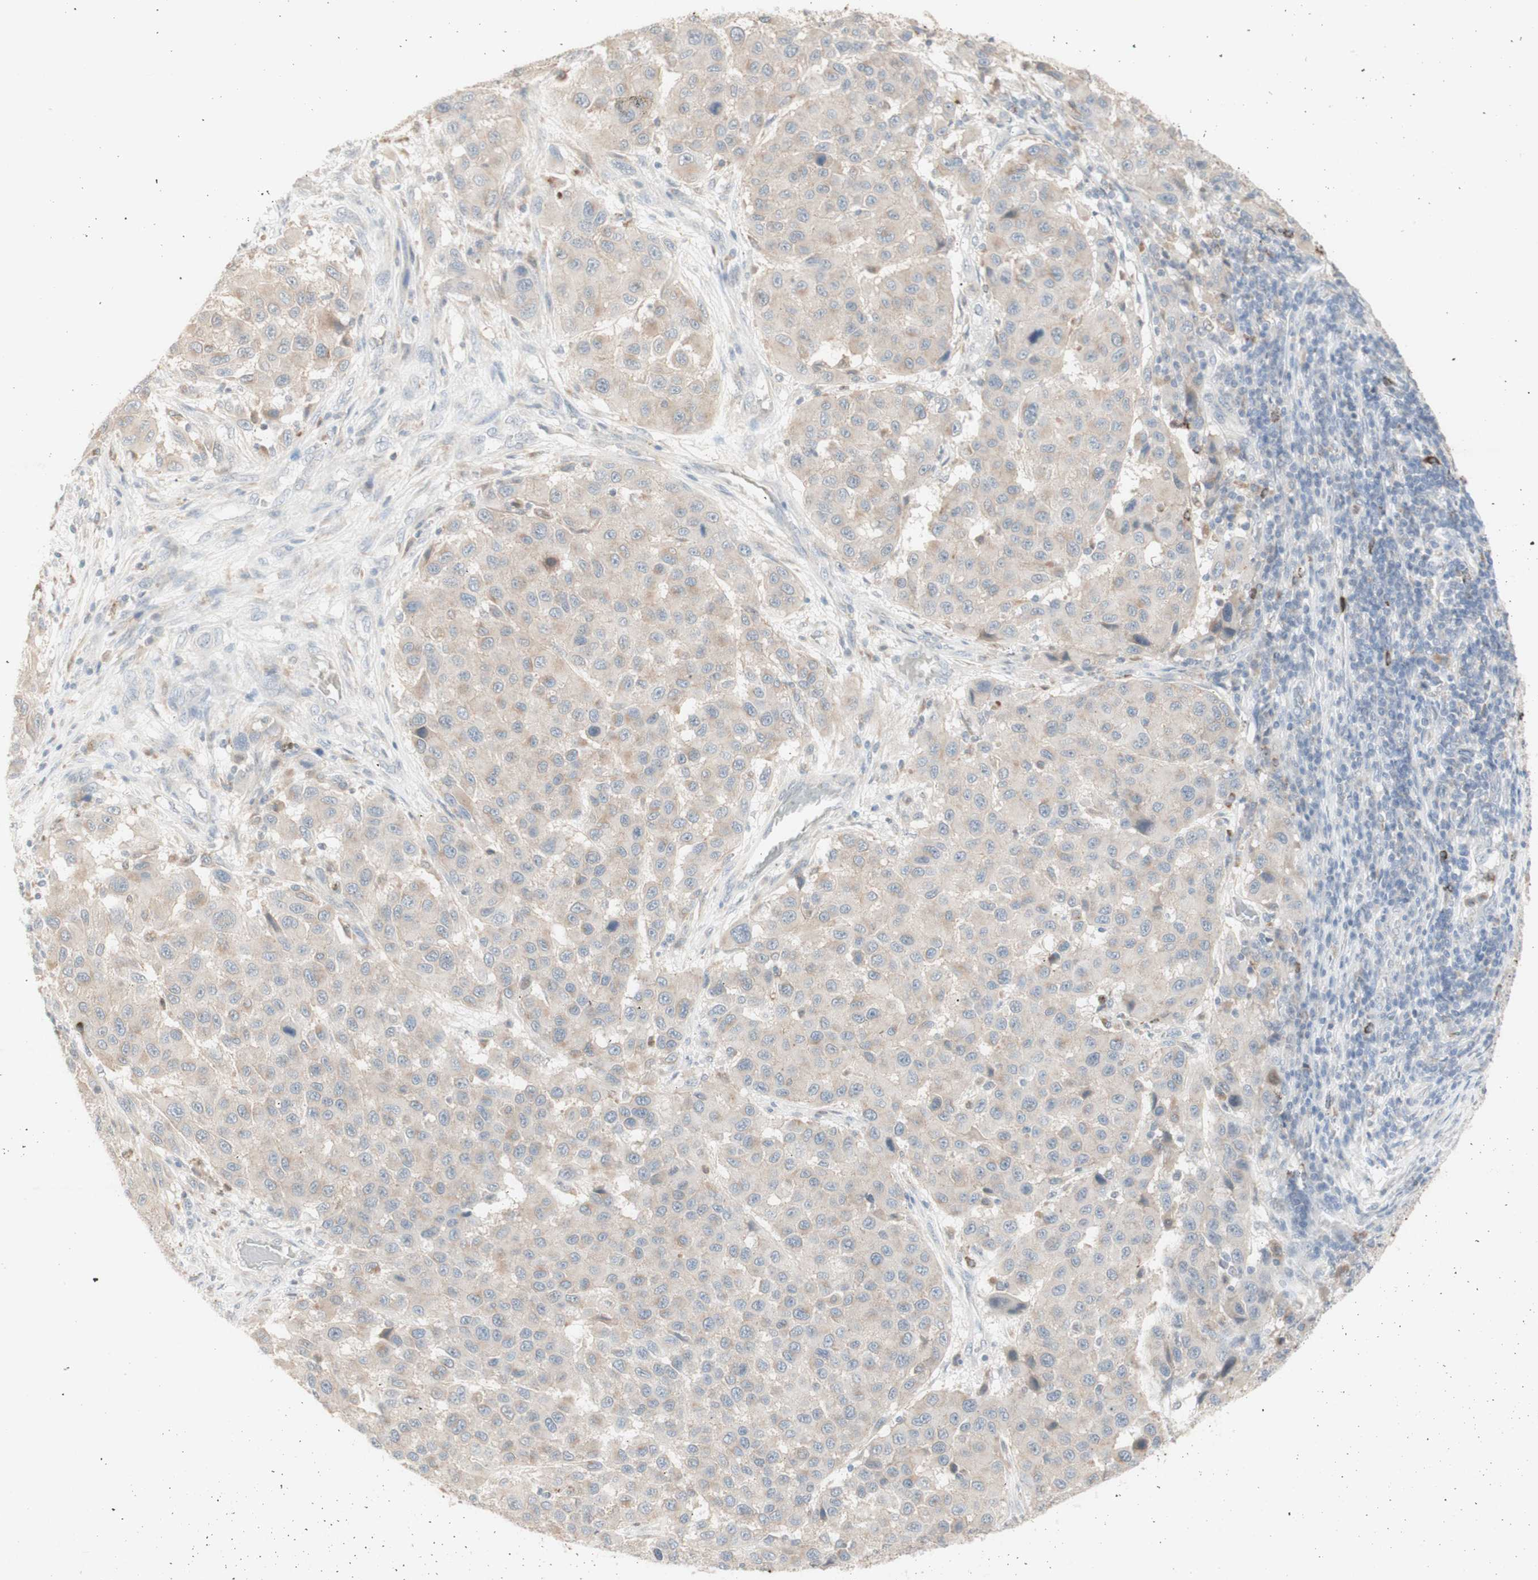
{"staining": {"intensity": "weak", "quantity": "<25%", "location": "cytoplasmic/membranous"}, "tissue": "melanoma", "cell_type": "Tumor cells", "image_type": "cancer", "snomed": [{"axis": "morphology", "description": "Malignant melanoma, Metastatic site"}, {"axis": "topography", "description": "Lymph node"}], "caption": "Histopathology image shows no significant protein staining in tumor cells of melanoma. Brightfield microscopy of immunohistochemistry (IHC) stained with DAB (3,3'-diaminobenzidine) (brown) and hematoxylin (blue), captured at high magnification.", "gene": "ATP6V1B1", "patient": {"sex": "male", "age": 61}}